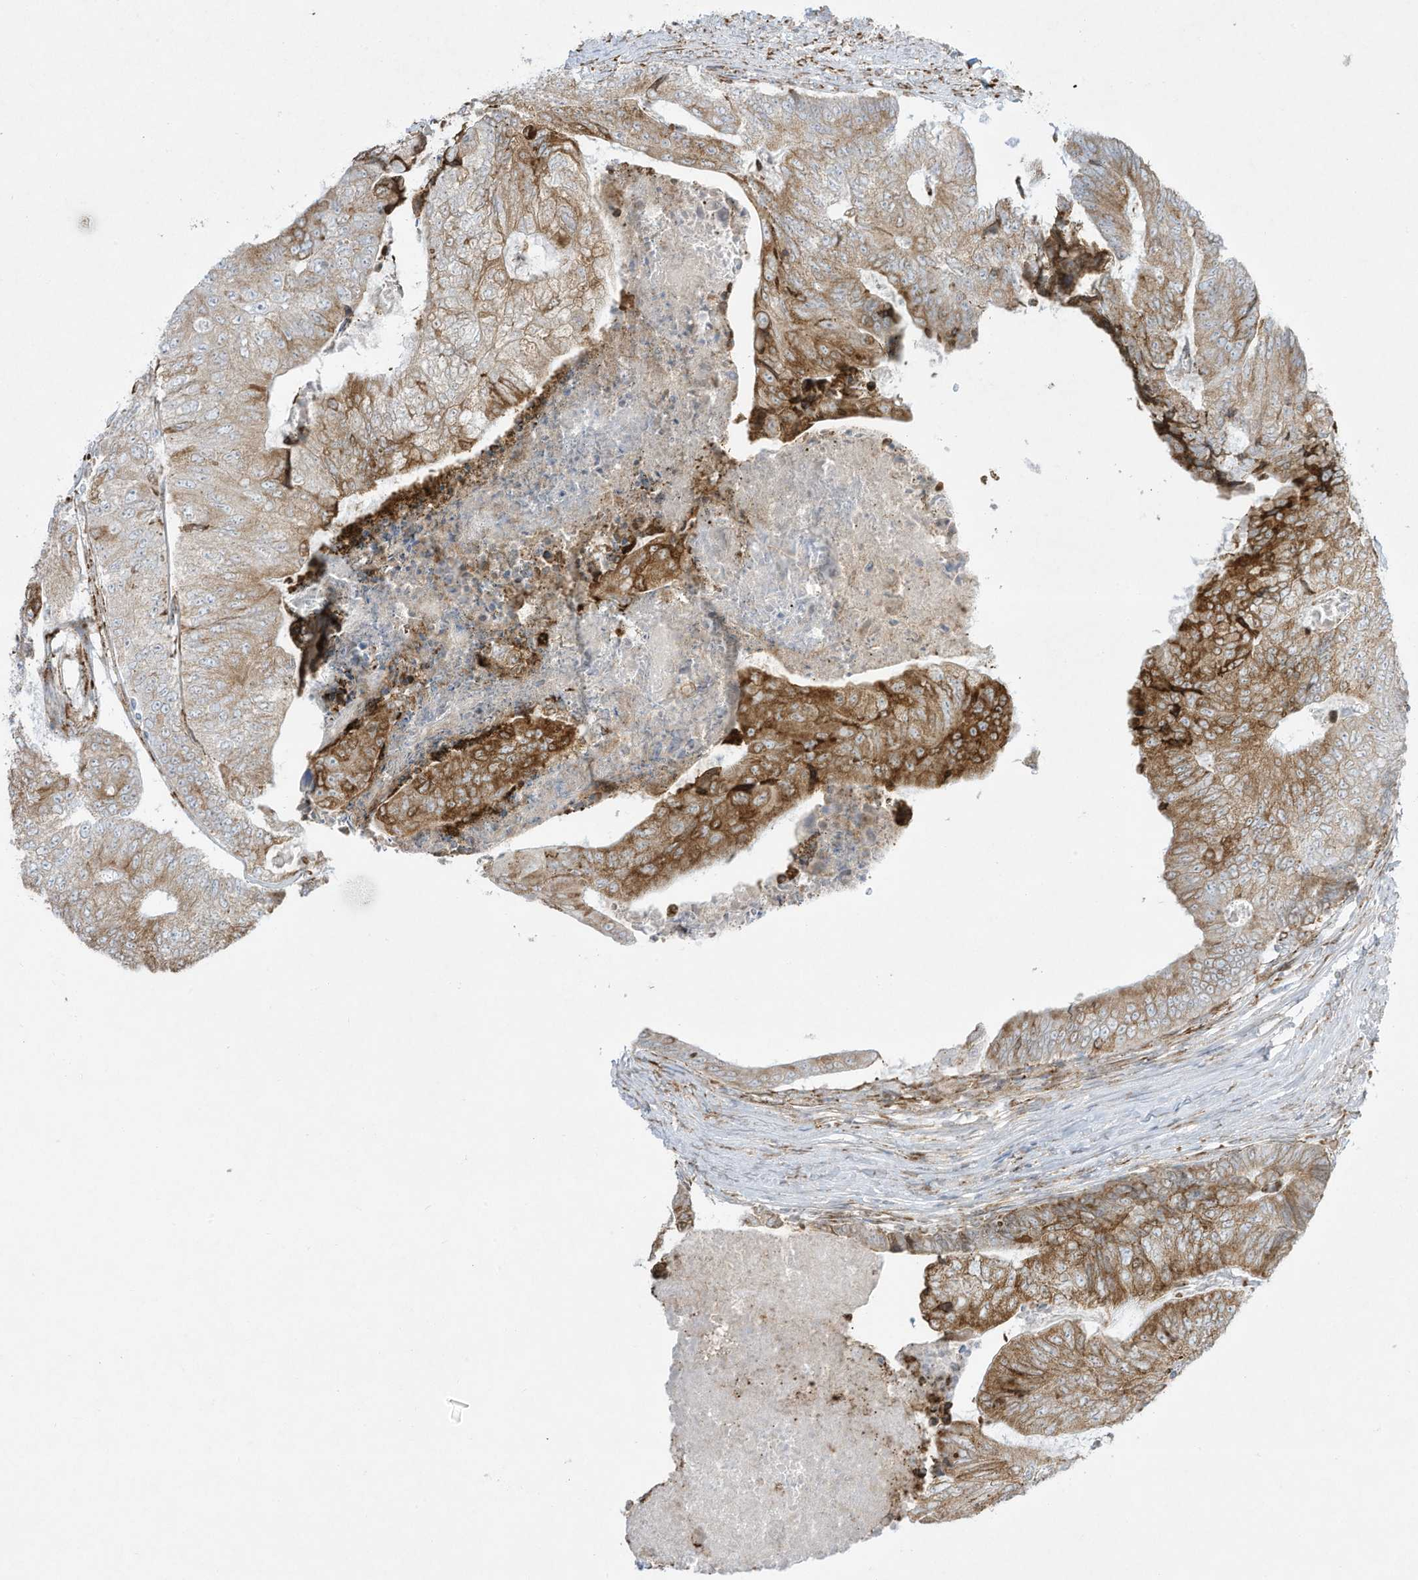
{"staining": {"intensity": "moderate", "quantity": ">75%", "location": "cytoplasmic/membranous"}, "tissue": "colorectal cancer", "cell_type": "Tumor cells", "image_type": "cancer", "snomed": [{"axis": "morphology", "description": "Adenocarcinoma, NOS"}, {"axis": "topography", "description": "Colon"}], "caption": "Human colorectal cancer (adenocarcinoma) stained with a protein marker shows moderate staining in tumor cells.", "gene": "PTK6", "patient": {"sex": "female", "age": 67}}